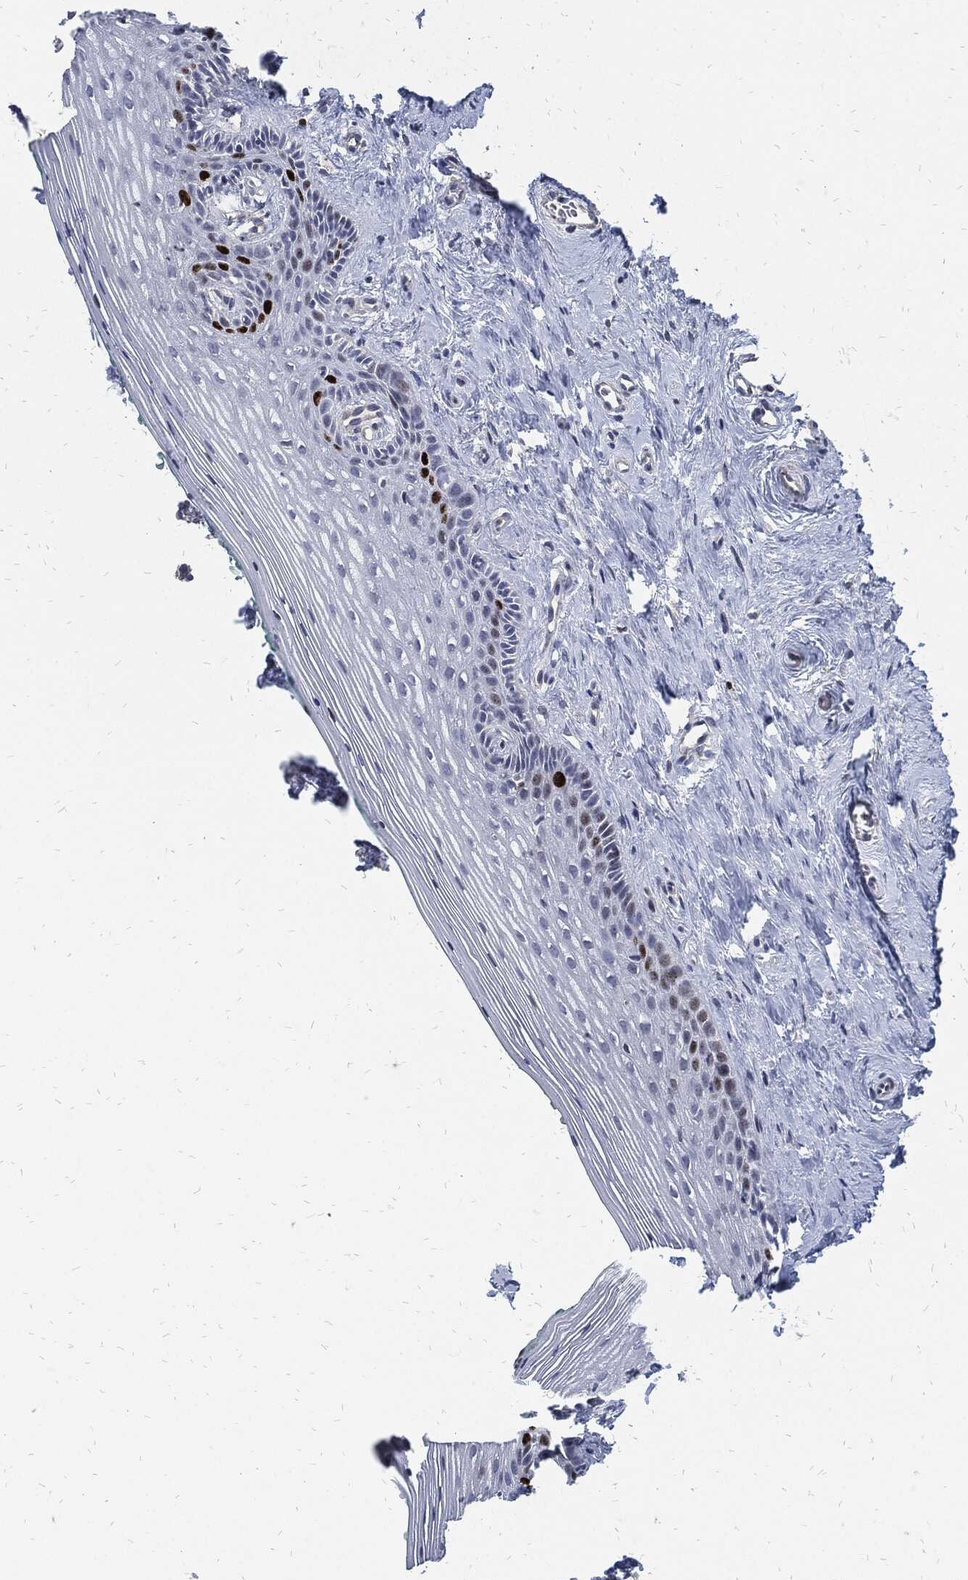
{"staining": {"intensity": "strong", "quantity": "<25%", "location": "nuclear"}, "tissue": "vagina", "cell_type": "Squamous epithelial cells", "image_type": "normal", "snomed": [{"axis": "morphology", "description": "Normal tissue, NOS"}, {"axis": "topography", "description": "Vagina"}], "caption": "A photomicrograph showing strong nuclear expression in approximately <25% of squamous epithelial cells in normal vagina, as visualized by brown immunohistochemical staining.", "gene": "MKI67", "patient": {"sex": "female", "age": 45}}